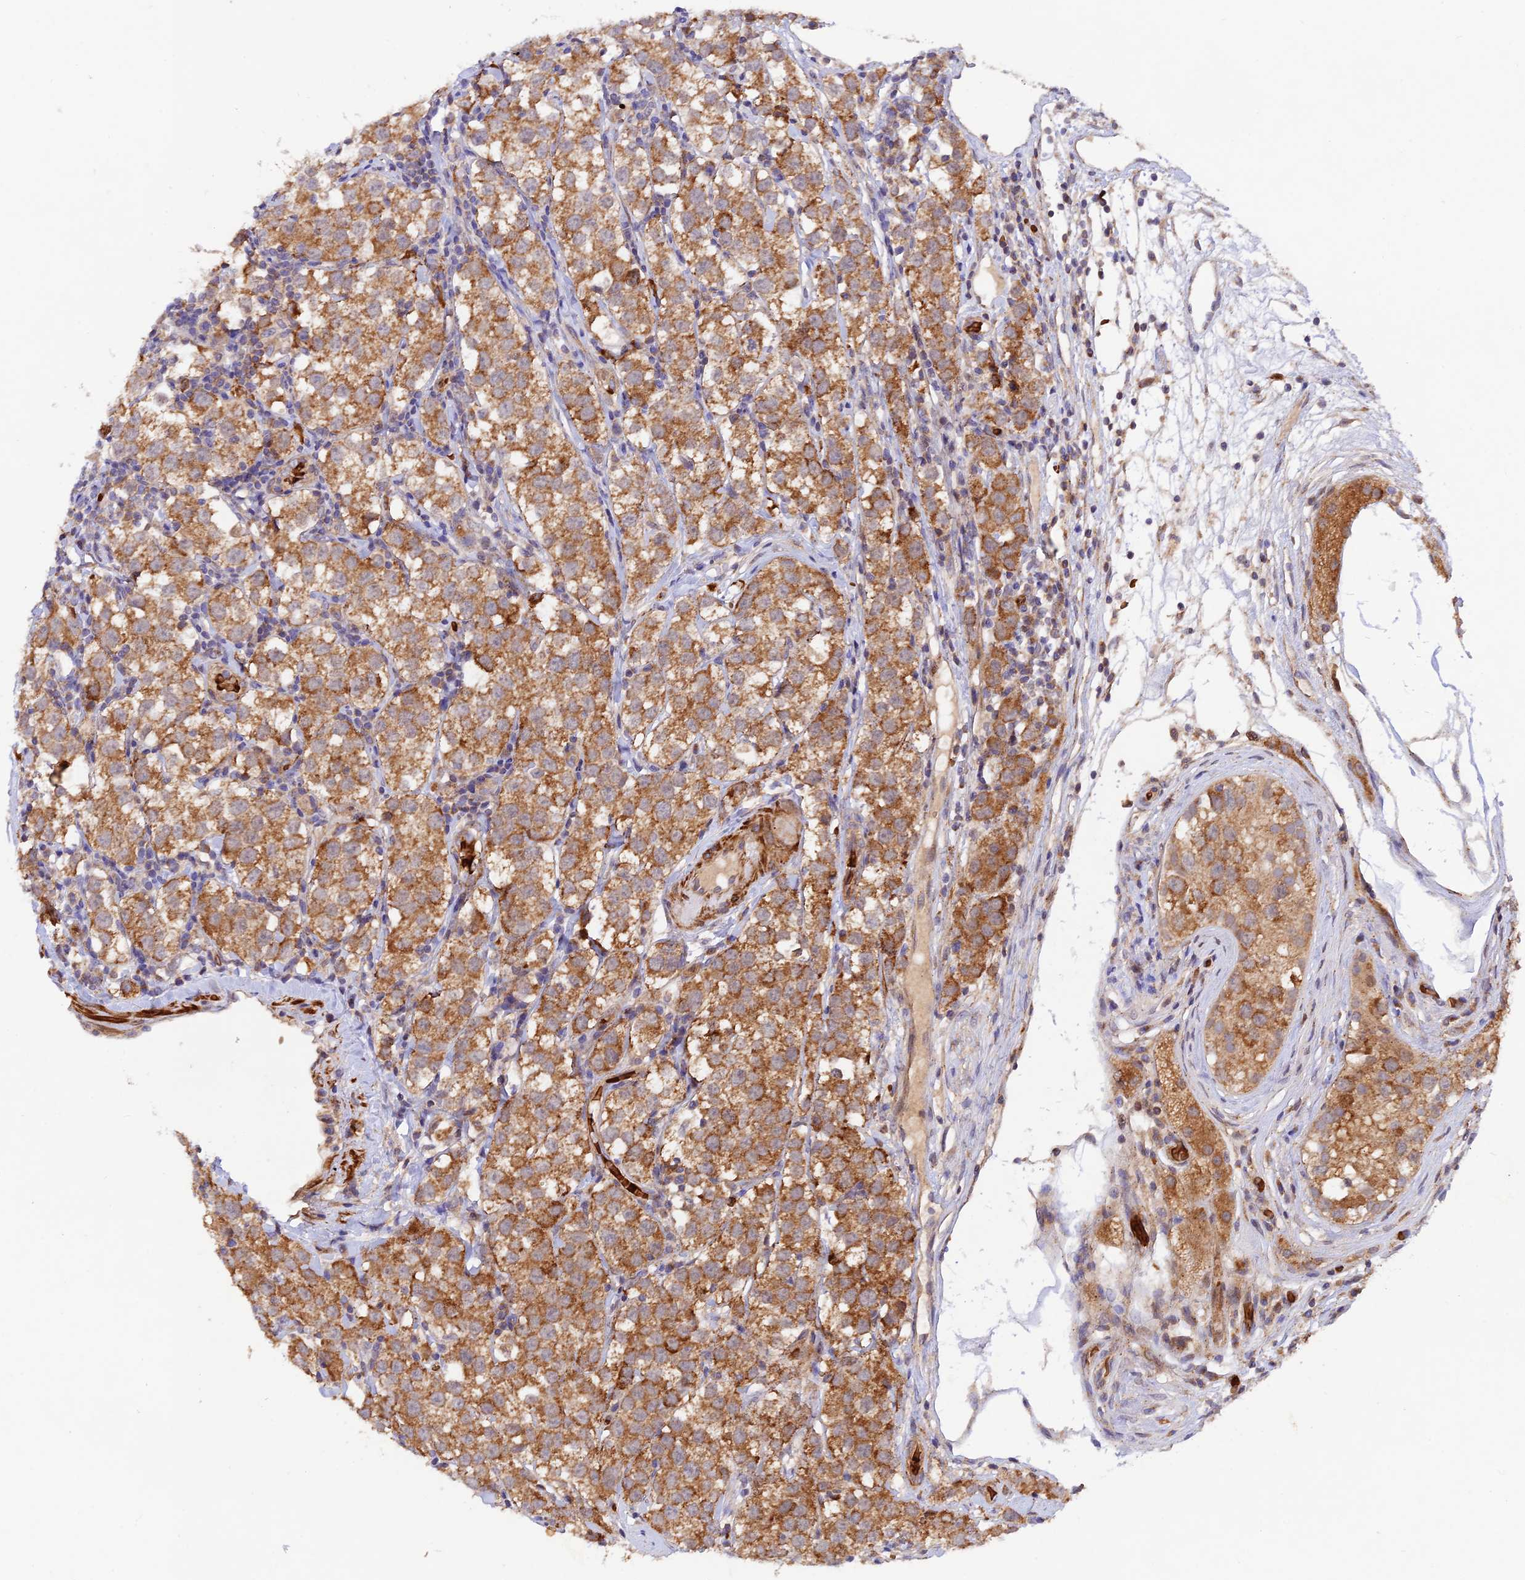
{"staining": {"intensity": "strong", "quantity": ">75%", "location": "cytoplasmic/membranous"}, "tissue": "testis cancer", "cell_type": "Tumor cells", "image_type": "cancer", "snomed": [{"axis": "morphology", "description": "Seminoma, NOS"}, {"axis": "topography", "description": "Testis"}], "caption": "IHC staining of testis seminoma, which displays high levels of strong cytoplasmic/membranous expression in approximately >75% of tumor cells indicating strong cytoplasmic/membranous protein expression. The staining was performed using DAB (3,3'-diaminobenzidine) (brown) for protein detection and nuclei were counterstained in hematoxylin (blue).", "gene": "WDFY4", "patient": {"sex": "male", "age": 34}}